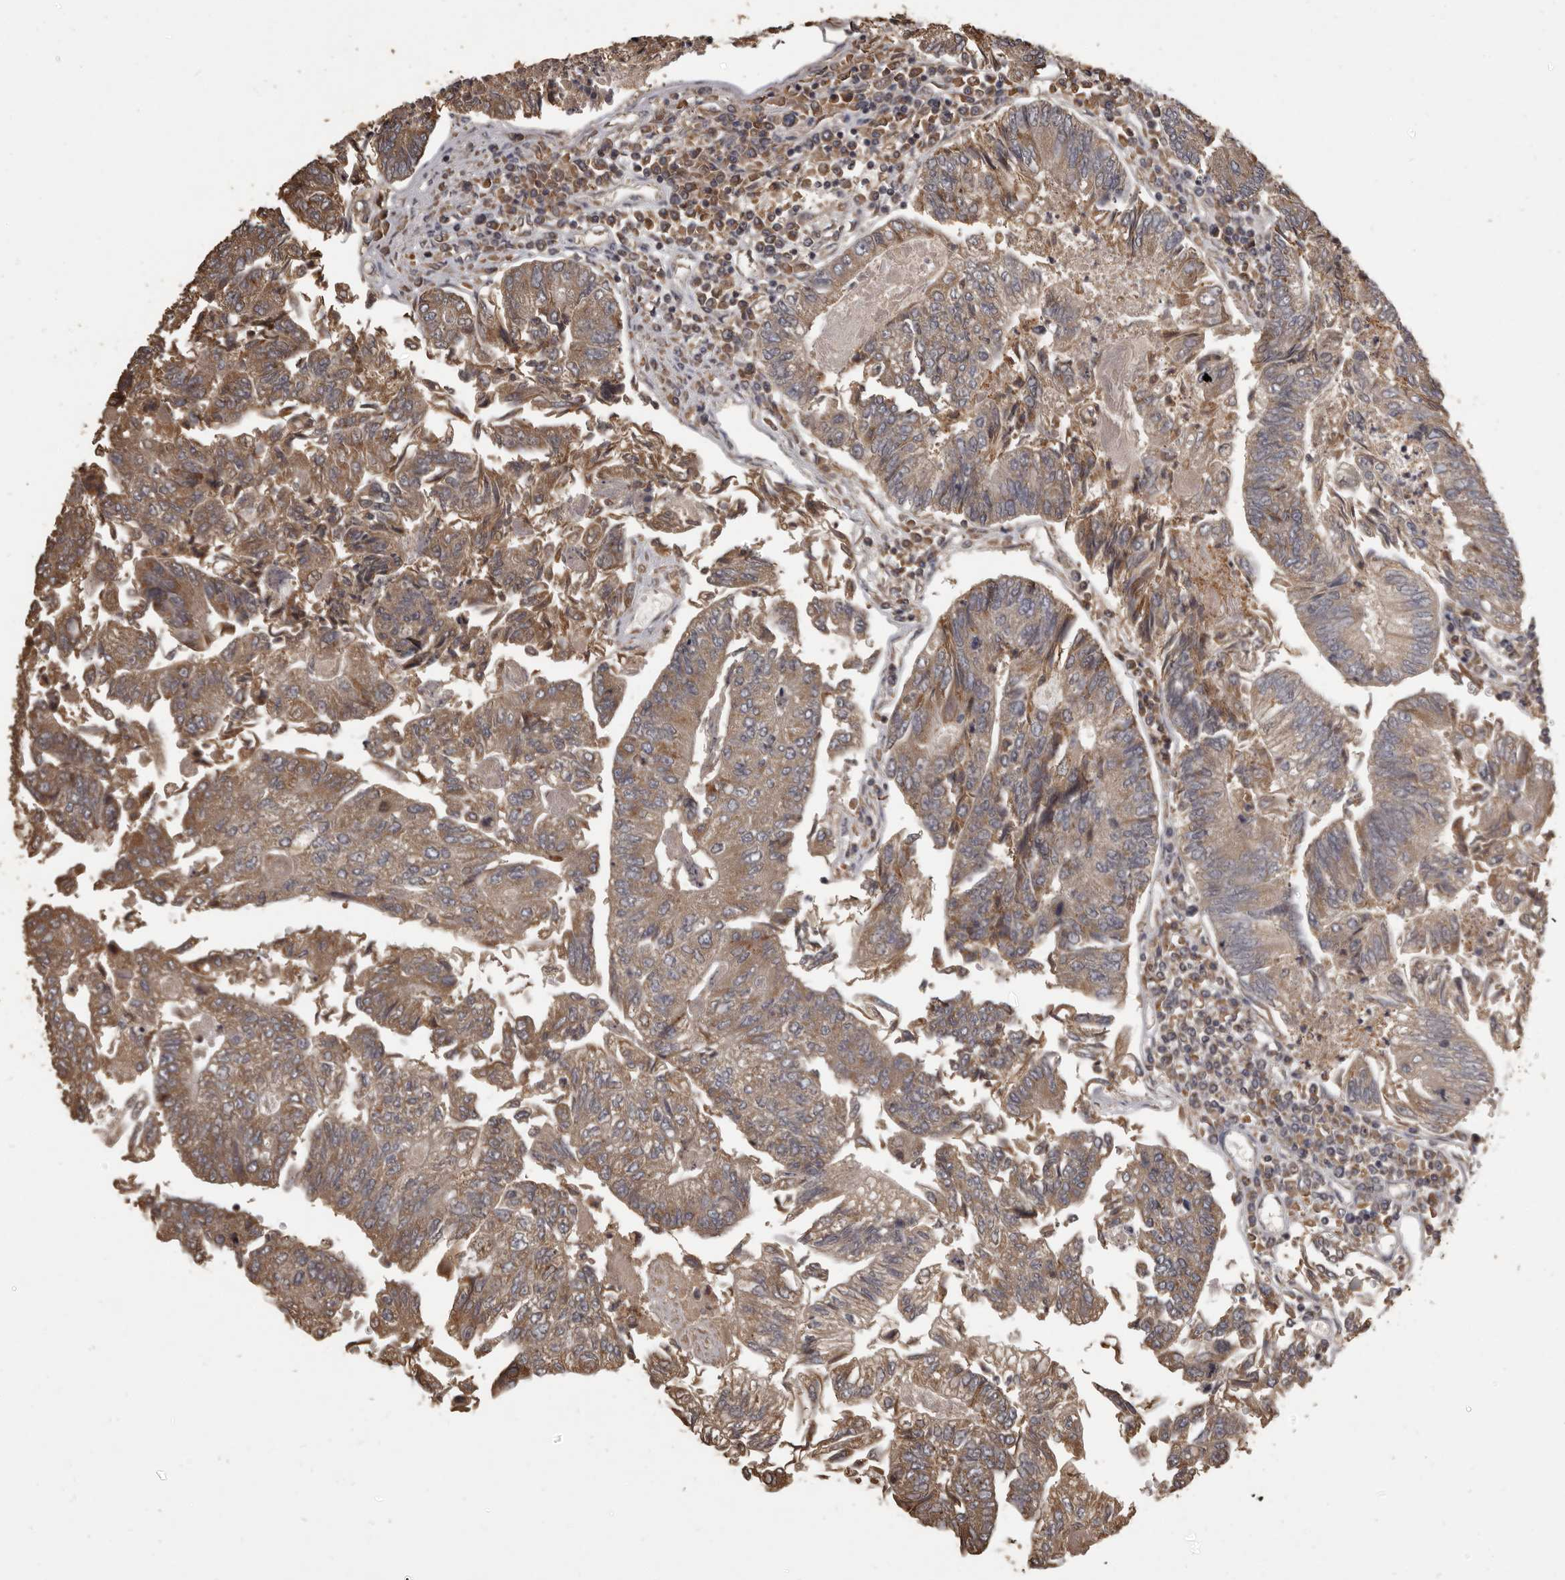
{"staining": {"intensity": "moderate", "quantity": ">75%", "location": "cytoplasmic/membranous"}, "tissue": "colorectal cancer", "cell_type": "Tumor cells", "image_type": "cancer", "snomed": [{"axis": "morphology", "description": "Adenocarcinoma, NOS"}, {"axis": "topography", "description": "Colon"}], "caption": "An image of colorectal cancer (adenocarcinoma) stained for a protein exhibits moderate cytoplasmic/membranous brown staining in tumor cells. (DAB IHC, brown staining for protein, blue staining for nuclei).", "gene": "MGAT5", "patient": {"sex": "female", "age": 67}}